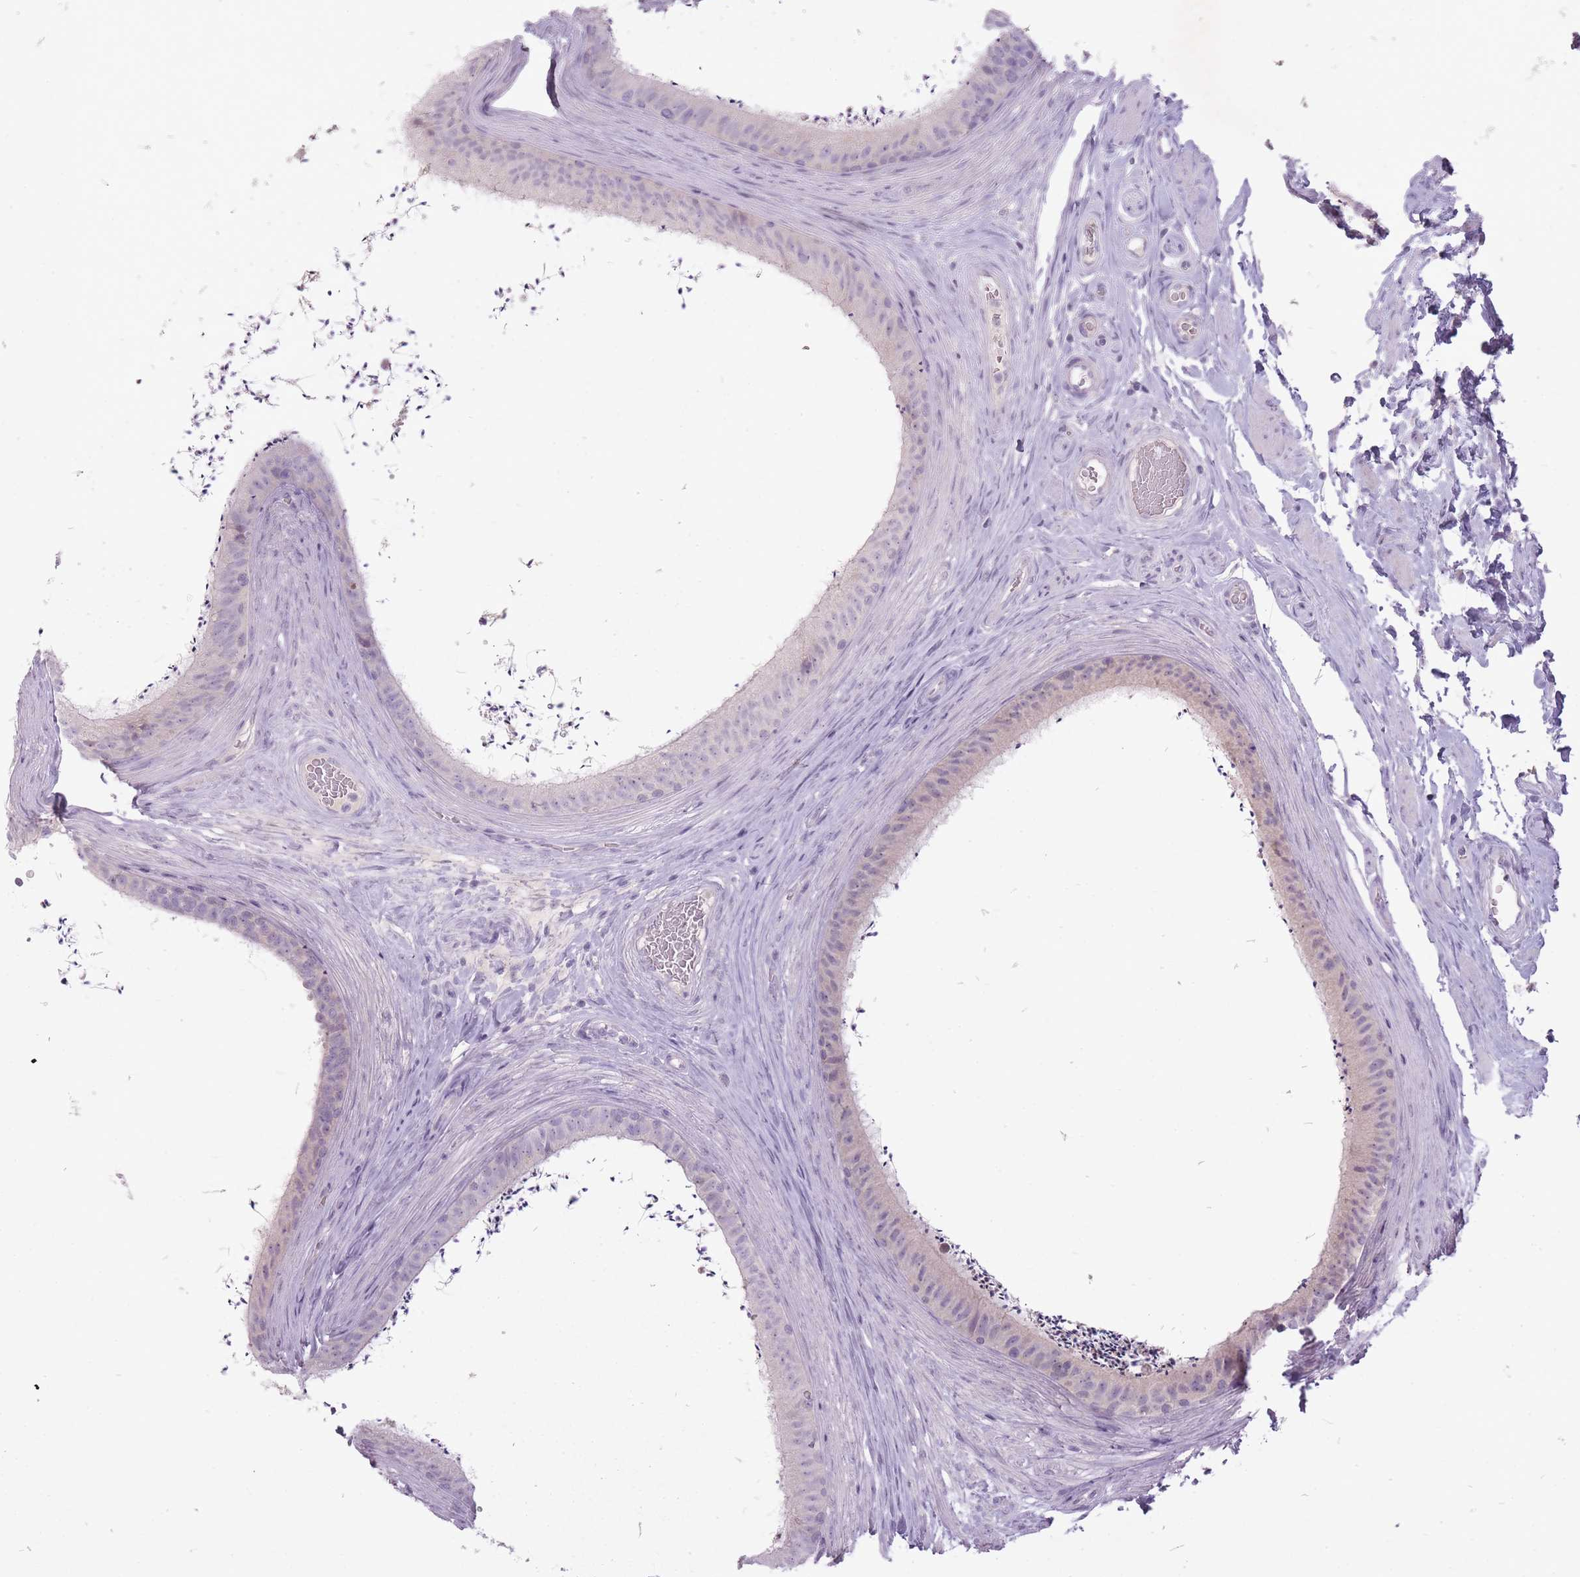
{"staining": {"intensity": "negative", "quantity": "none", "location": "none"}, "tissue": "epididymis", "cell_type": "Glandular cells", "image_type": "normal", "snomed": [{"axis": "morphology", "description": "Normal tissue, NOS"}, {"axis": "topography", "description": "Testis"}, {"axis": "topography", "description": "Epididymis"}], "caption": "IHC of unremarkable epididymis demonstrates no positivity in glandular cells.", "gene": "FAM43B", "patient": {"sex": "male", "age": 41}}